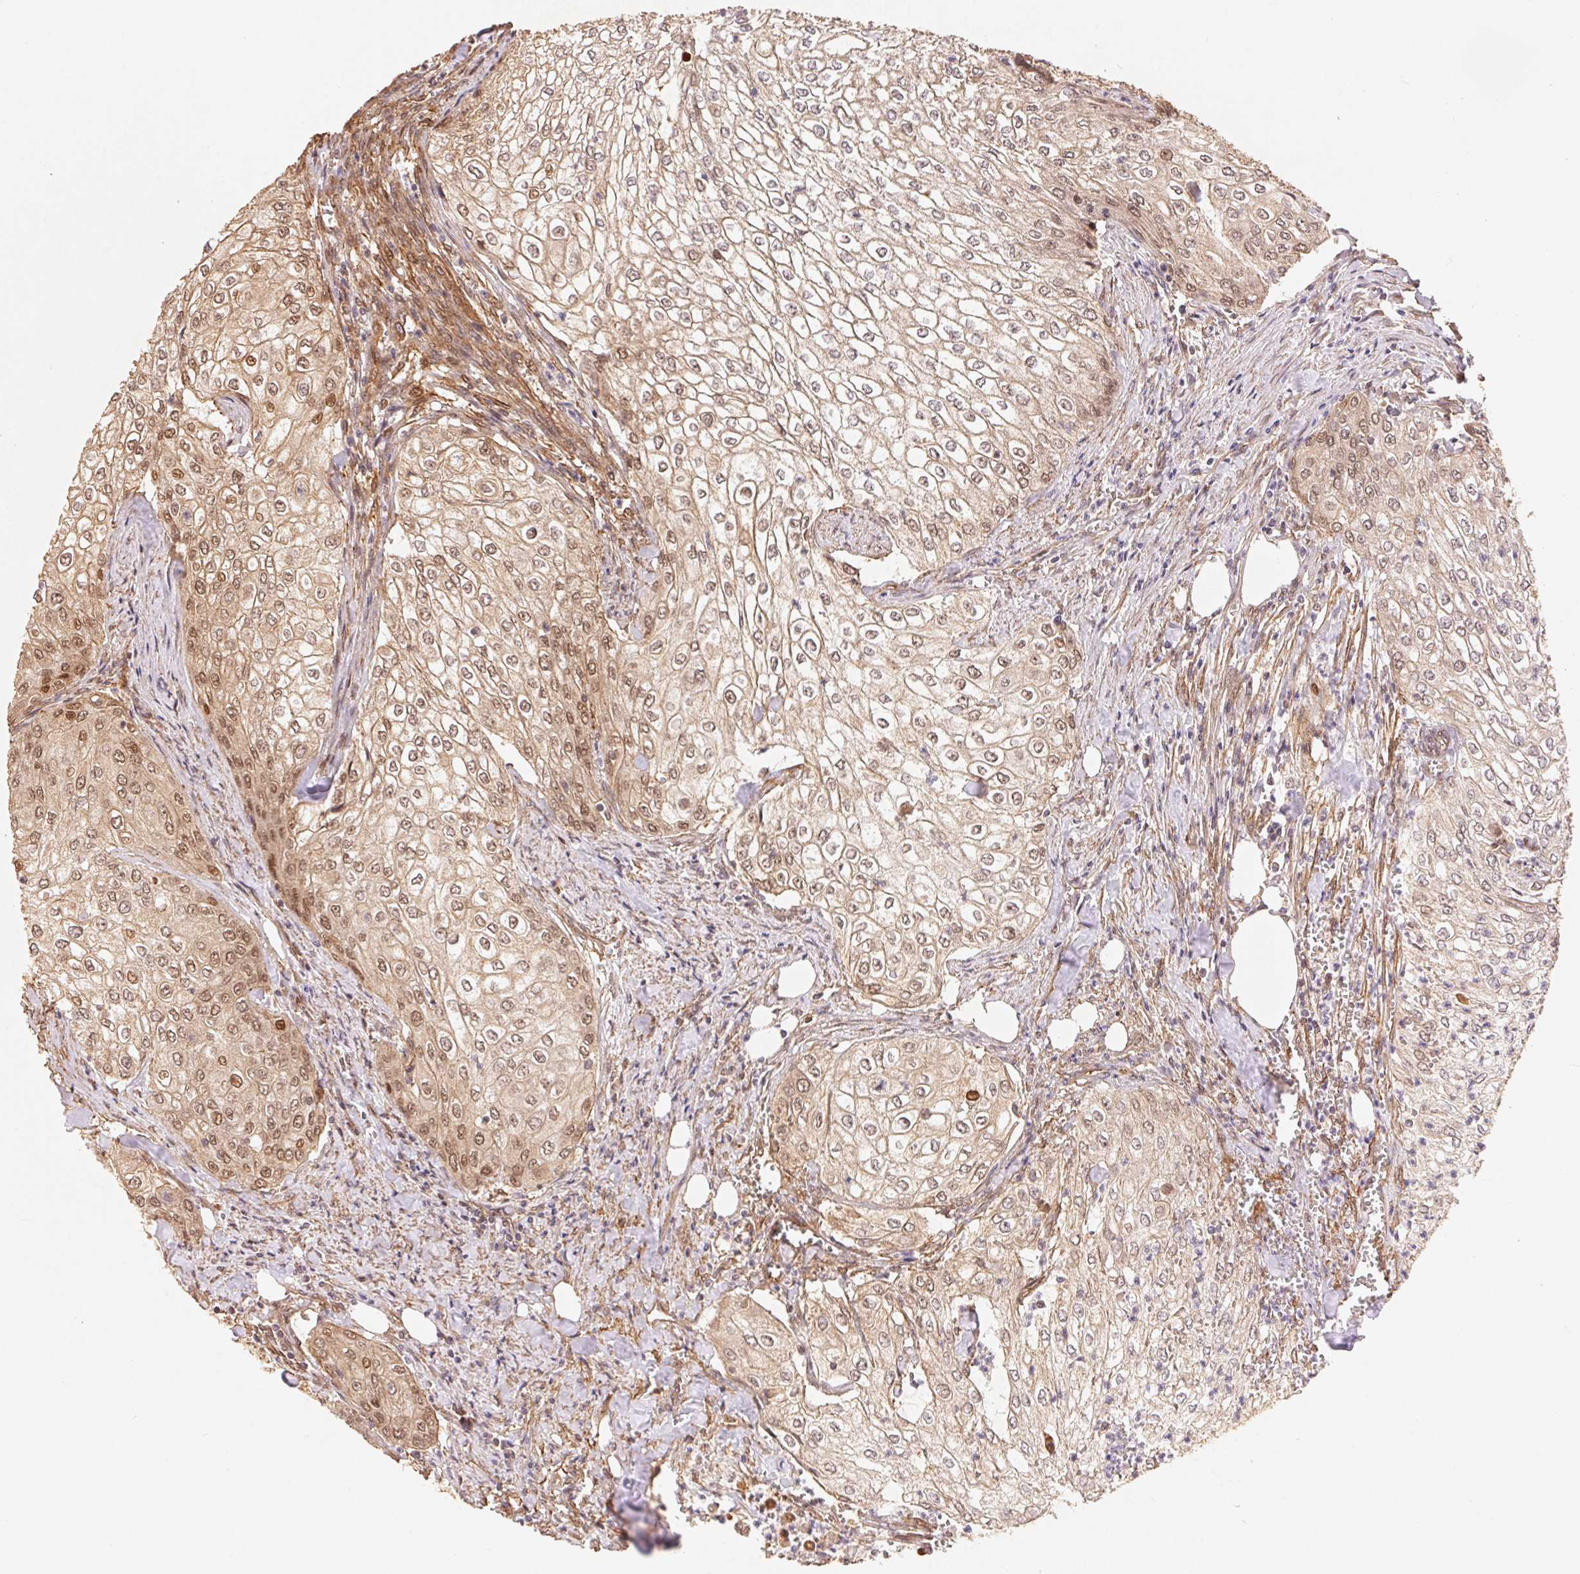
{"staining": {"intensity": "moderate", "quantity": ">75%", "location": "cytoplasmic/membranous,nuclear"}, "tissue": "urothelial cancer", "cell_type": "Tumor cells", "image_type": "cancer", "snomed": [{"axis": "morphology", "description": "Urothelial carcinoma, High grade"}, {"axis": "topography", "description": "Urinary bladder"}], "caption": "About >75% of tumor cells in human urothelial cancer reveal moderate cytoplasmic/membranous and nuclear protein expression as visualized by brown immunohistochemical staining.", "gene": "TNIP2", "patient": {"sex": "male", "age": 62}}